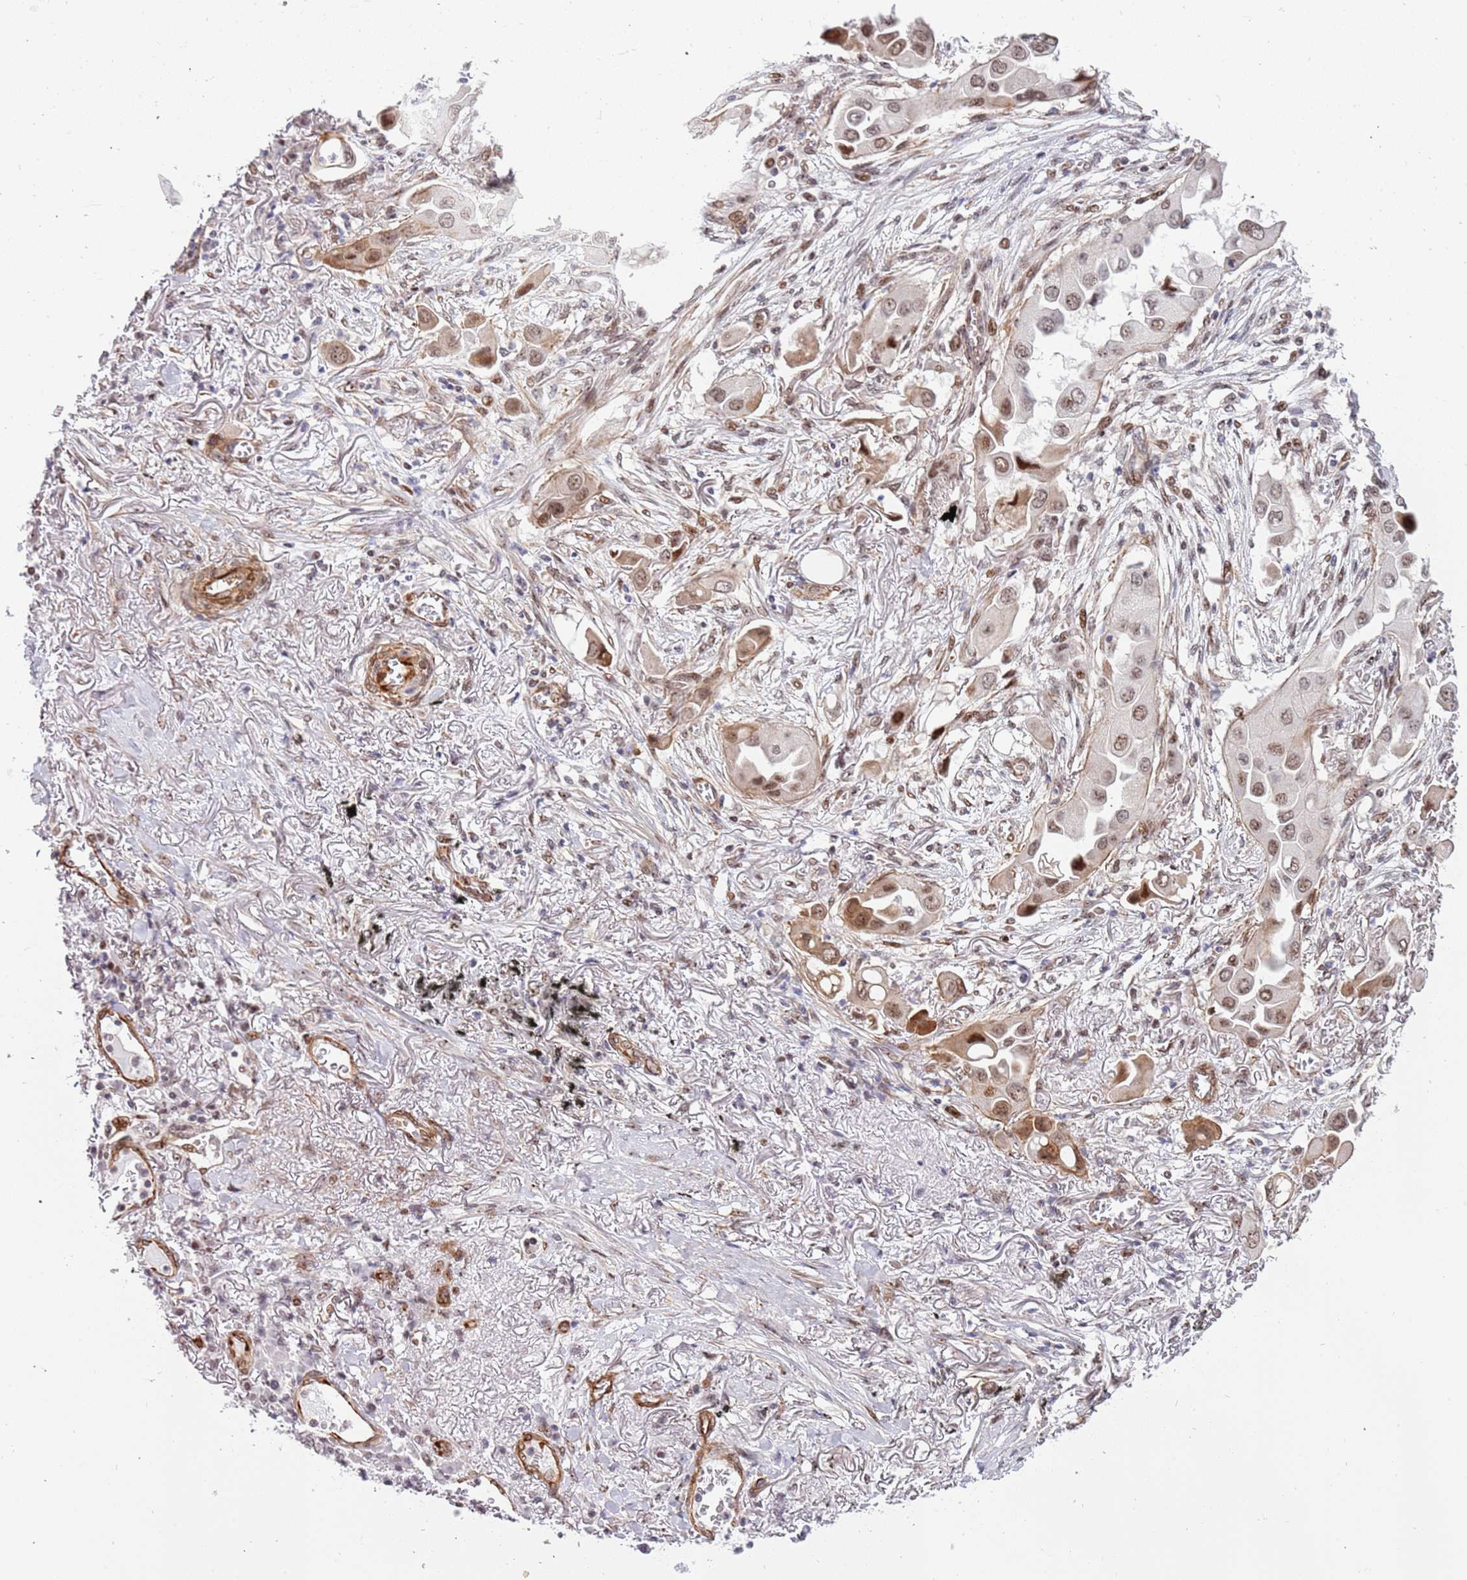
{"staining": {"intensity": "moderate", "quantity": "25%-75%", "location": "cytoplasmic/membranous,nuclear"}, "tissue": "lung cancer", "cell_type": "Tumor cells", "image_type": "cancer", "snomed": [{"axis": "morphology", "description": "Adenocarcinoma, NOS"}, {"axis": "topography", "description": "Lung"}], "caption": "Adenocarcinoma (lung) tissue exhibits moderate cytoplasmic/membranous and nuclear staining in approximately 25%-75% of tumor cells, visualized by immunohistochemistry.", "gene": "LRMDA", "patient": {"sex": "female", "age": 76}}